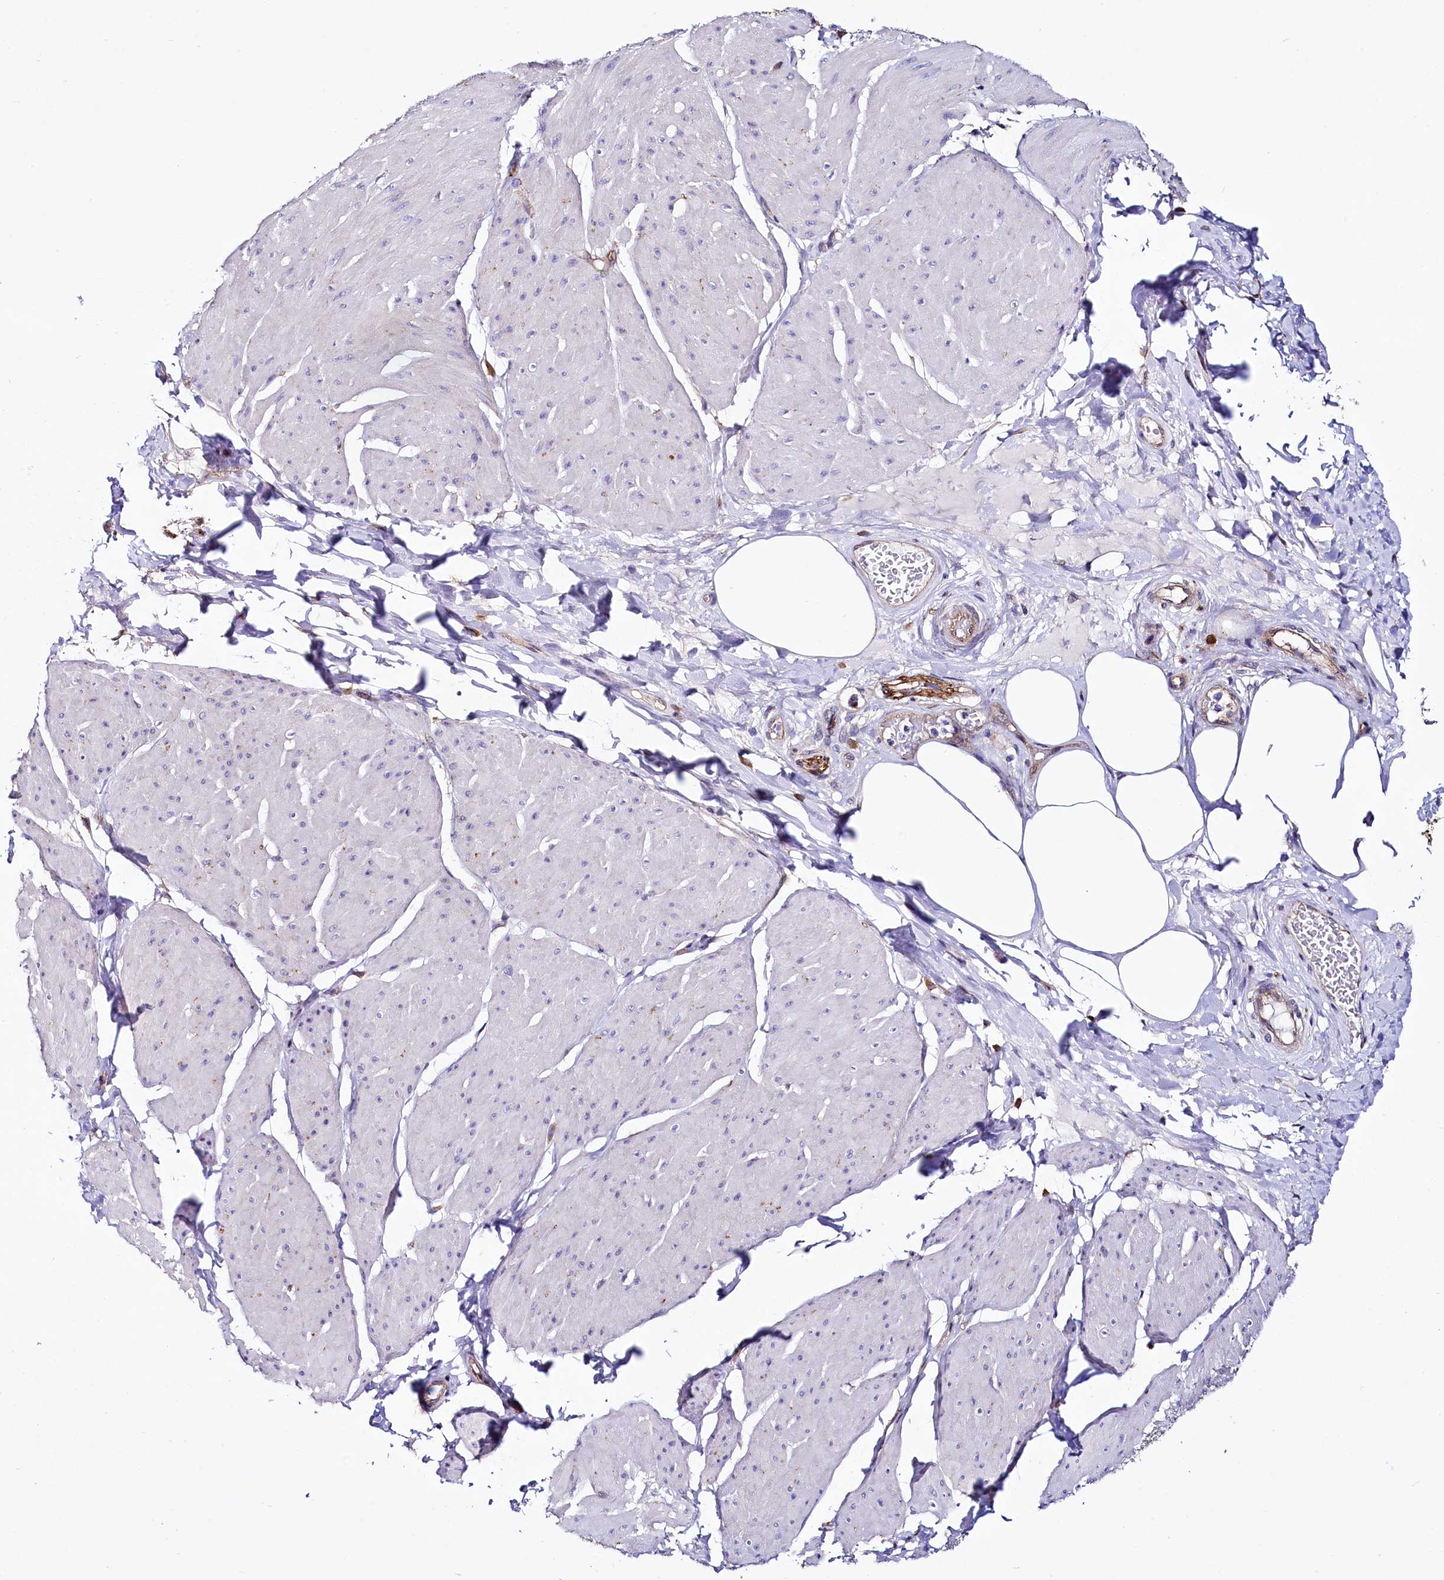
{"staining": {"intensity": "negative", "quantity": "none", "location": "none"}, "tissue": "smooth muscle", "cell_type": "Smooth muscle cells", "image_type": "normal", "snomed": [{"axis": "morphology", "description": "Urothelial carcinoma, High grade"}, {"axis": "topography", "description": "Urinary bladder"}], "caption": "Immunohistochemical staining of unremarkable smooth muscle shows no significant positivity in smooth muscle cells. Nuclei are stained in blue.", "gene": "STXBP1", "patient": {"sex": "male", "age": 46}}